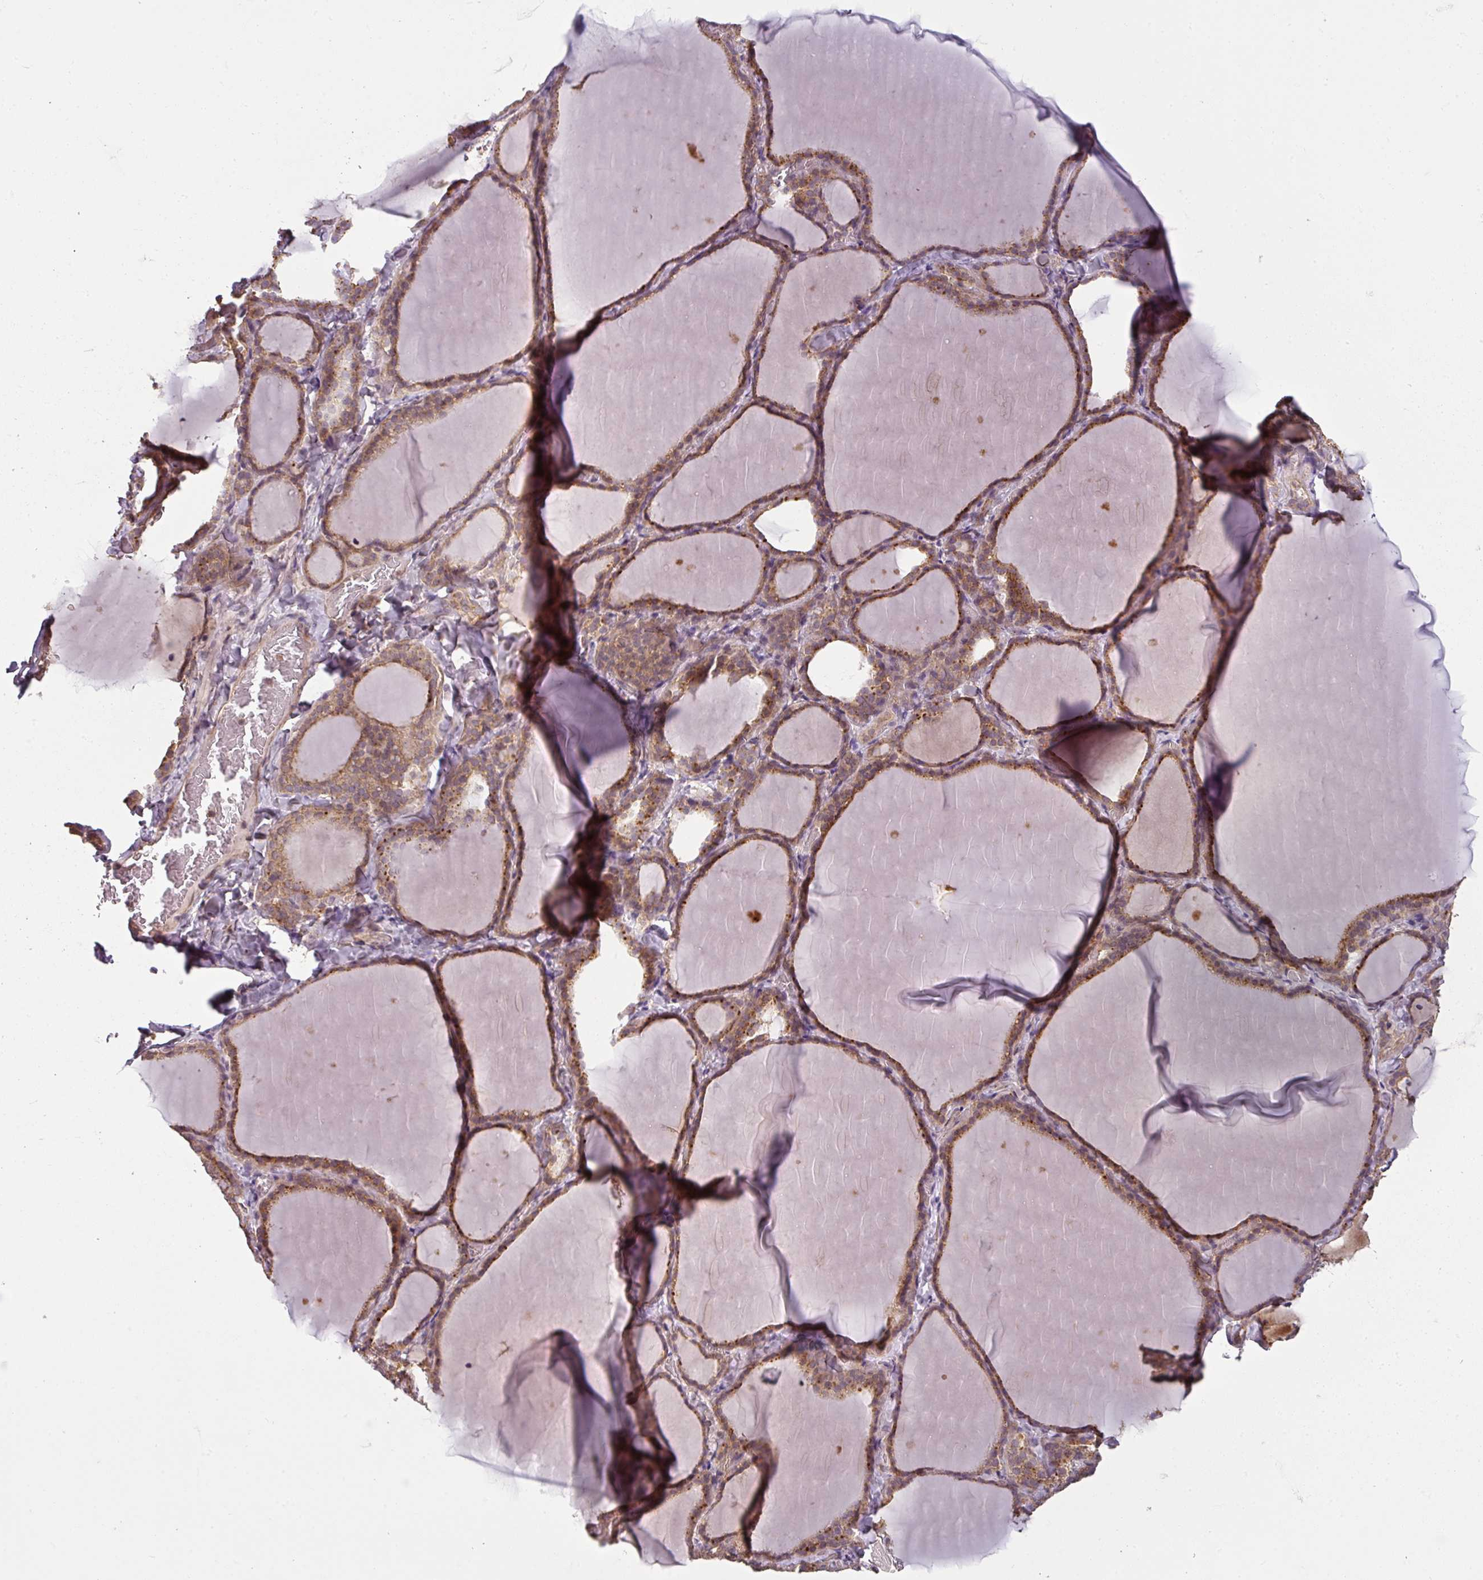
{"staining": {"intensity": "moderate", "quantity": ">75%", "location": "cytoplasmic/membranous"}, "tissue": "thyroid gland", "cell_type": "Glandular cells", "image_type": "normal", "snomed": [{"axis": "morphology", "description": "Normal tissue, NOS"}, {"axis": "topography", "description": "Thyroid gland"}], "caption": "Protein analysis of benign thyroid gland shows moderate cytoplasmic/membranous staining in approximately >75% of glandular cells. (DAB IHC, brown staining for protein, blue staining for nuclei).", "gene": "DIMT1", "patient": {"sex": "female", "age": 22}}